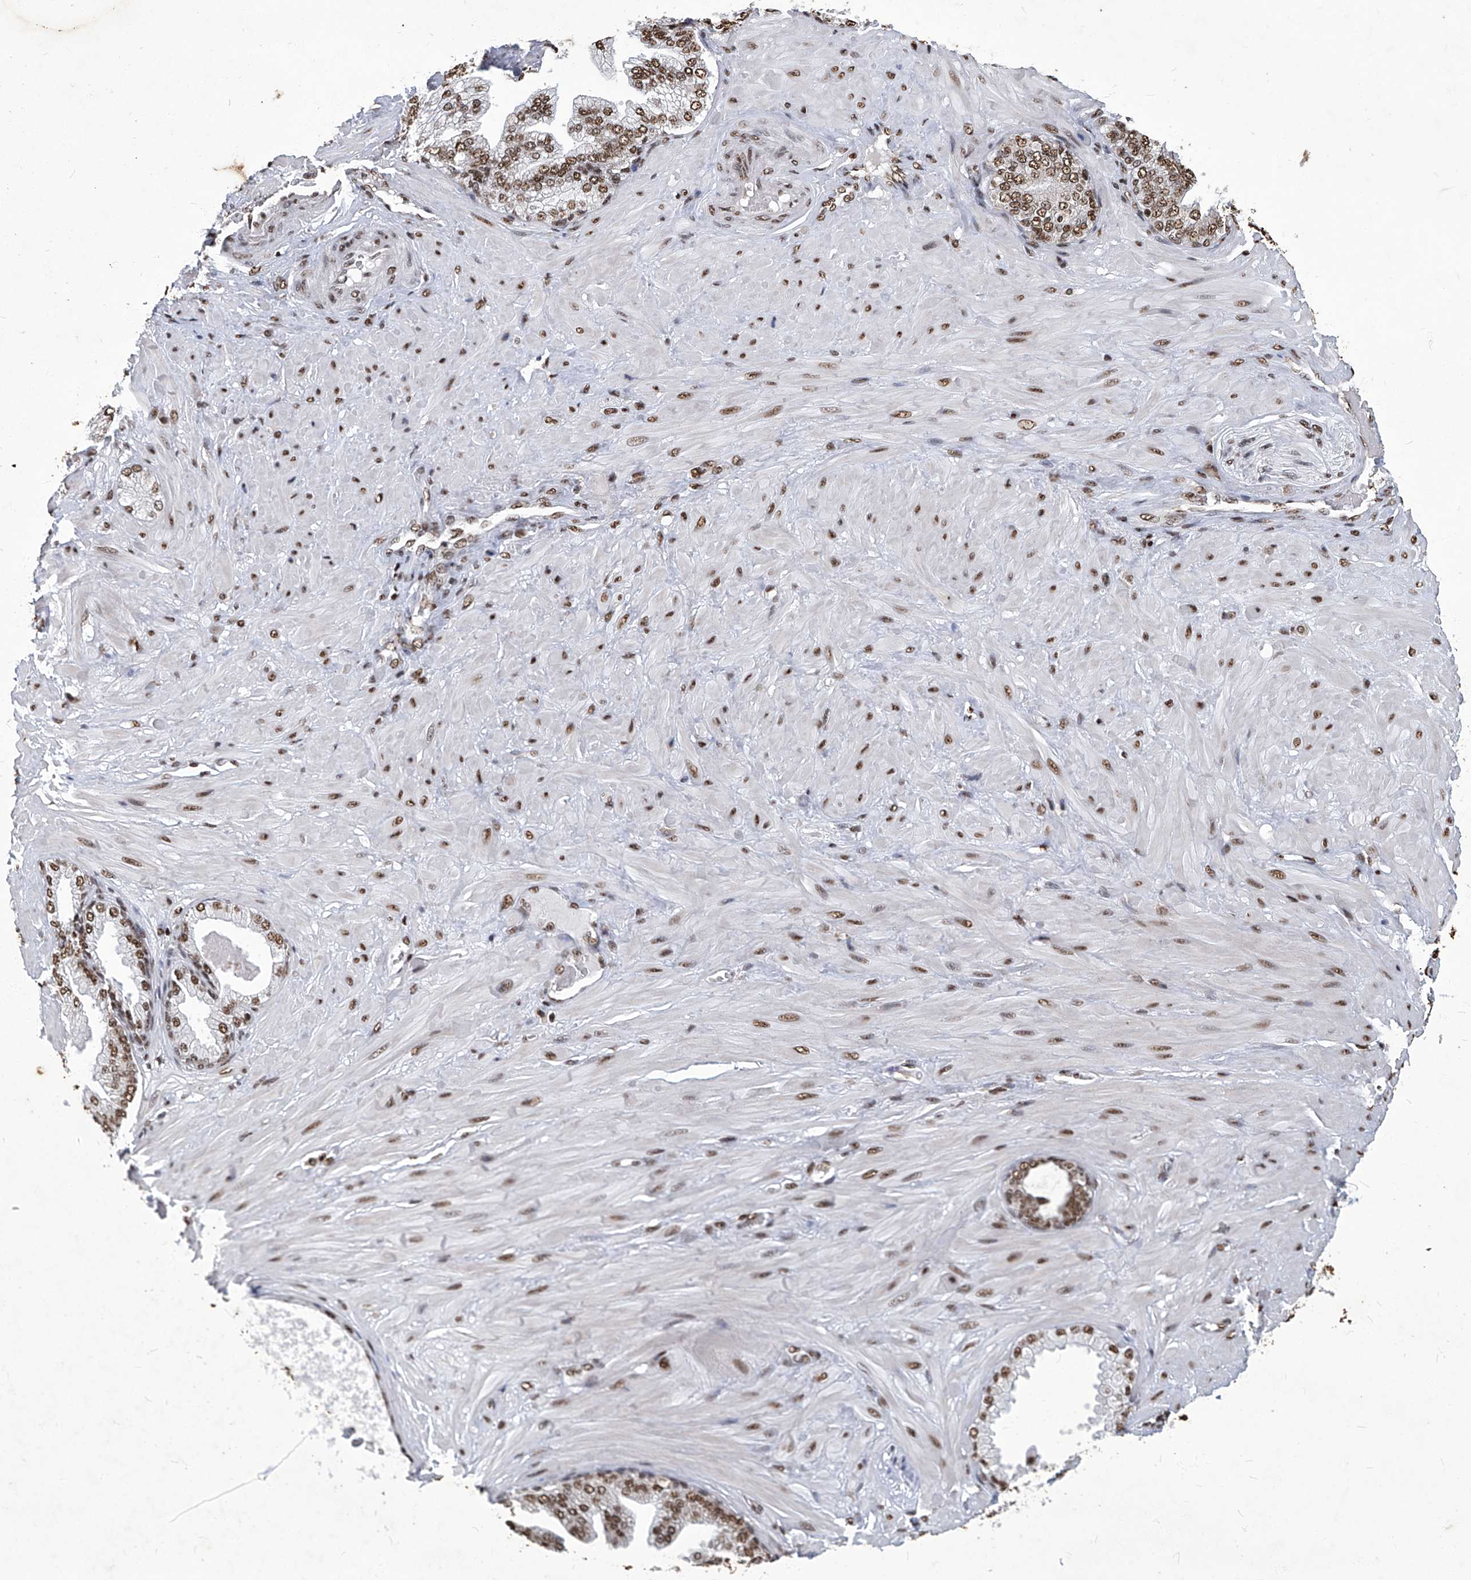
{"staining": {"intensity": "moderate", "quantity": ">75%", "location": "nuclear"}, "tissue": "adipose tissue", "cell_type": "Adipocytes", "image_type": "normal", "snomed": [{"axis": "morphology", "description": "Normal tissue, NOS"}, {"axis": "morphology", "description": "Adenocarcinoma, Low grade"}, {"axis": "topography", "description": "Prostate"}, {"axis": "topography", "description": "Peripheral nerve tissue"}], "caption": "This is a histology image of IHC staining of benign adipose tissue, which shows moderate positivity in the nuclear of adipocytes.", "gene": "HBP1", "patient": {"sex": "male", "age": 63}}